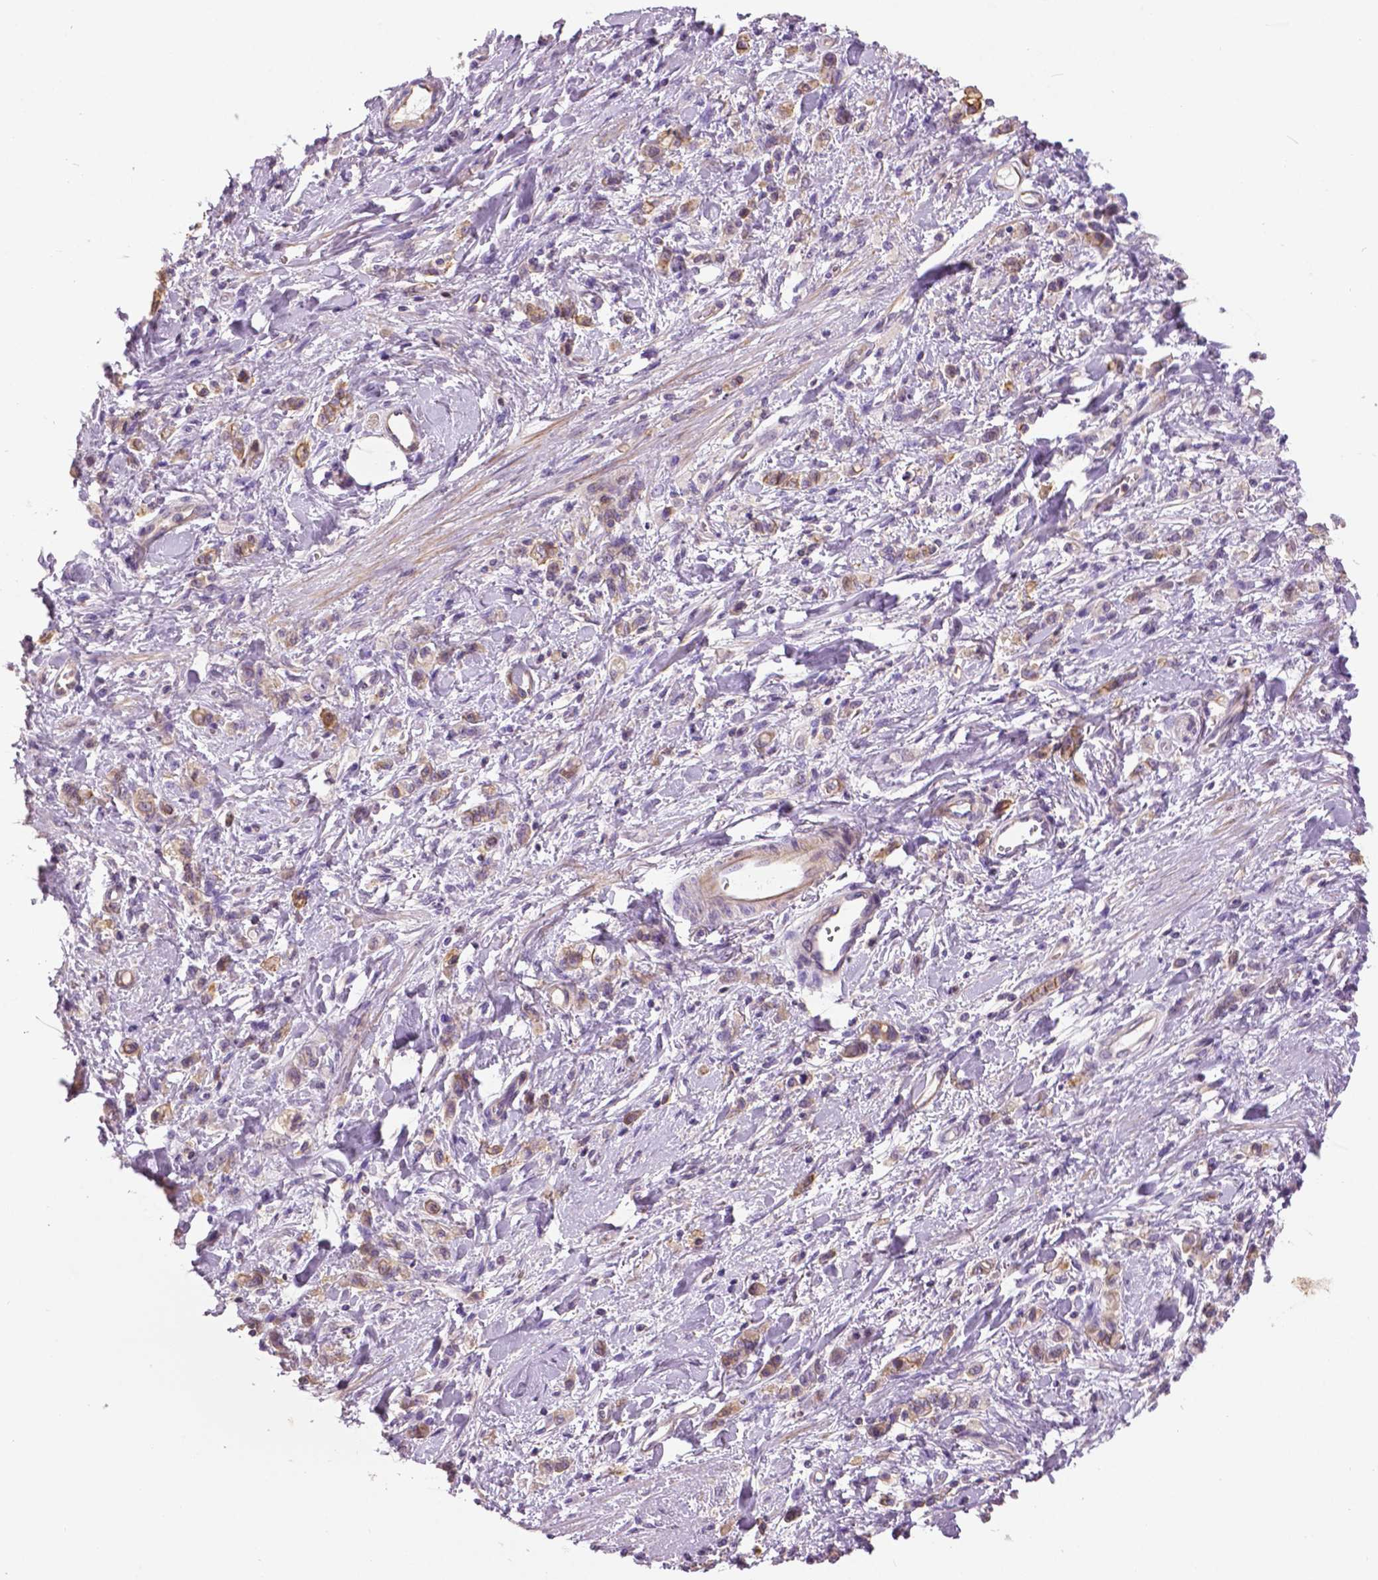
{"staining": {"intensity": "weak", "quantity": "25%-75%", "location": "cytoplasmic/membranous"}, "tissue": "stomach cancer", "cell_type": "Tumor cells", "image_type": "cancer", "snomed": [{"axis": "morphology", "description": "Adenocarcinoma, NOS"}, {"axis": "topography", "description": "Stomach"}], "caption": "Immunohistochemistry (IHC) of stomach cancer (adenocarcinoma) demonstrates low levels of weak cytoplasmic/membranous positivity in approximately 25%-75% of tumor cells.", "gene": "ANXA13", "patient": {"sex": "male", "age": 77}}